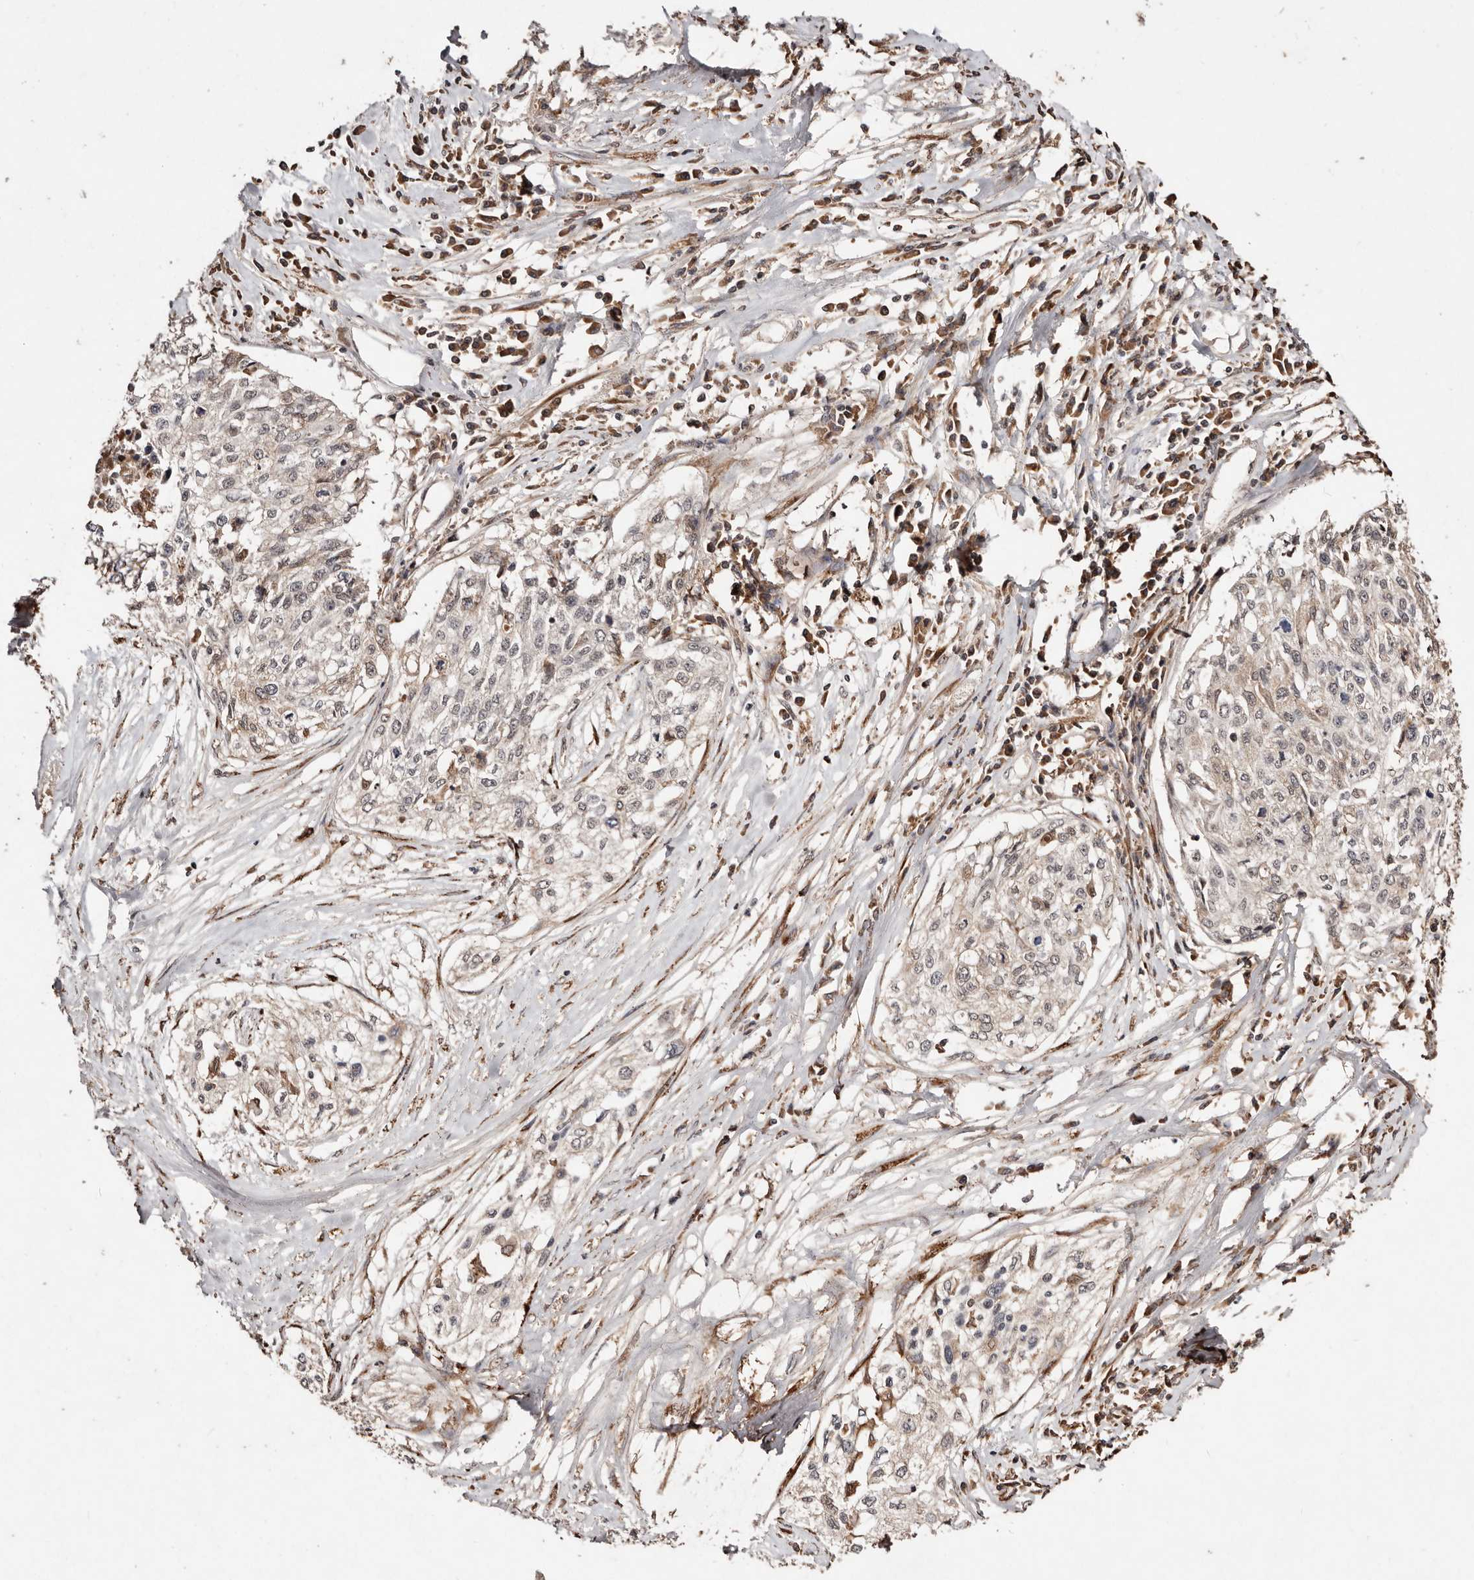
{"staining": {"intensity": "weak", "quantity": "25%-75%", "location": "cytoplasmic/membranous"}, "tissue": "cervical cancer", "cell_type": "Tumor cells", "image_type": "cancer", "snomed": [{"axis": "morphology", "description": "Squamous cell carcinoma, NOS"}, {"axis": "topography", "description": "Cervix"}], "caption": "This image displays cervical cancer stained with IHC to label a protein in brown. The cytoplasmic/membranous of tumor cells show weak positivity for the protein. Nuclei are counter-stained blue.", "gene": "BICRAL", "patient": {"sex": "female", "age": 57}}